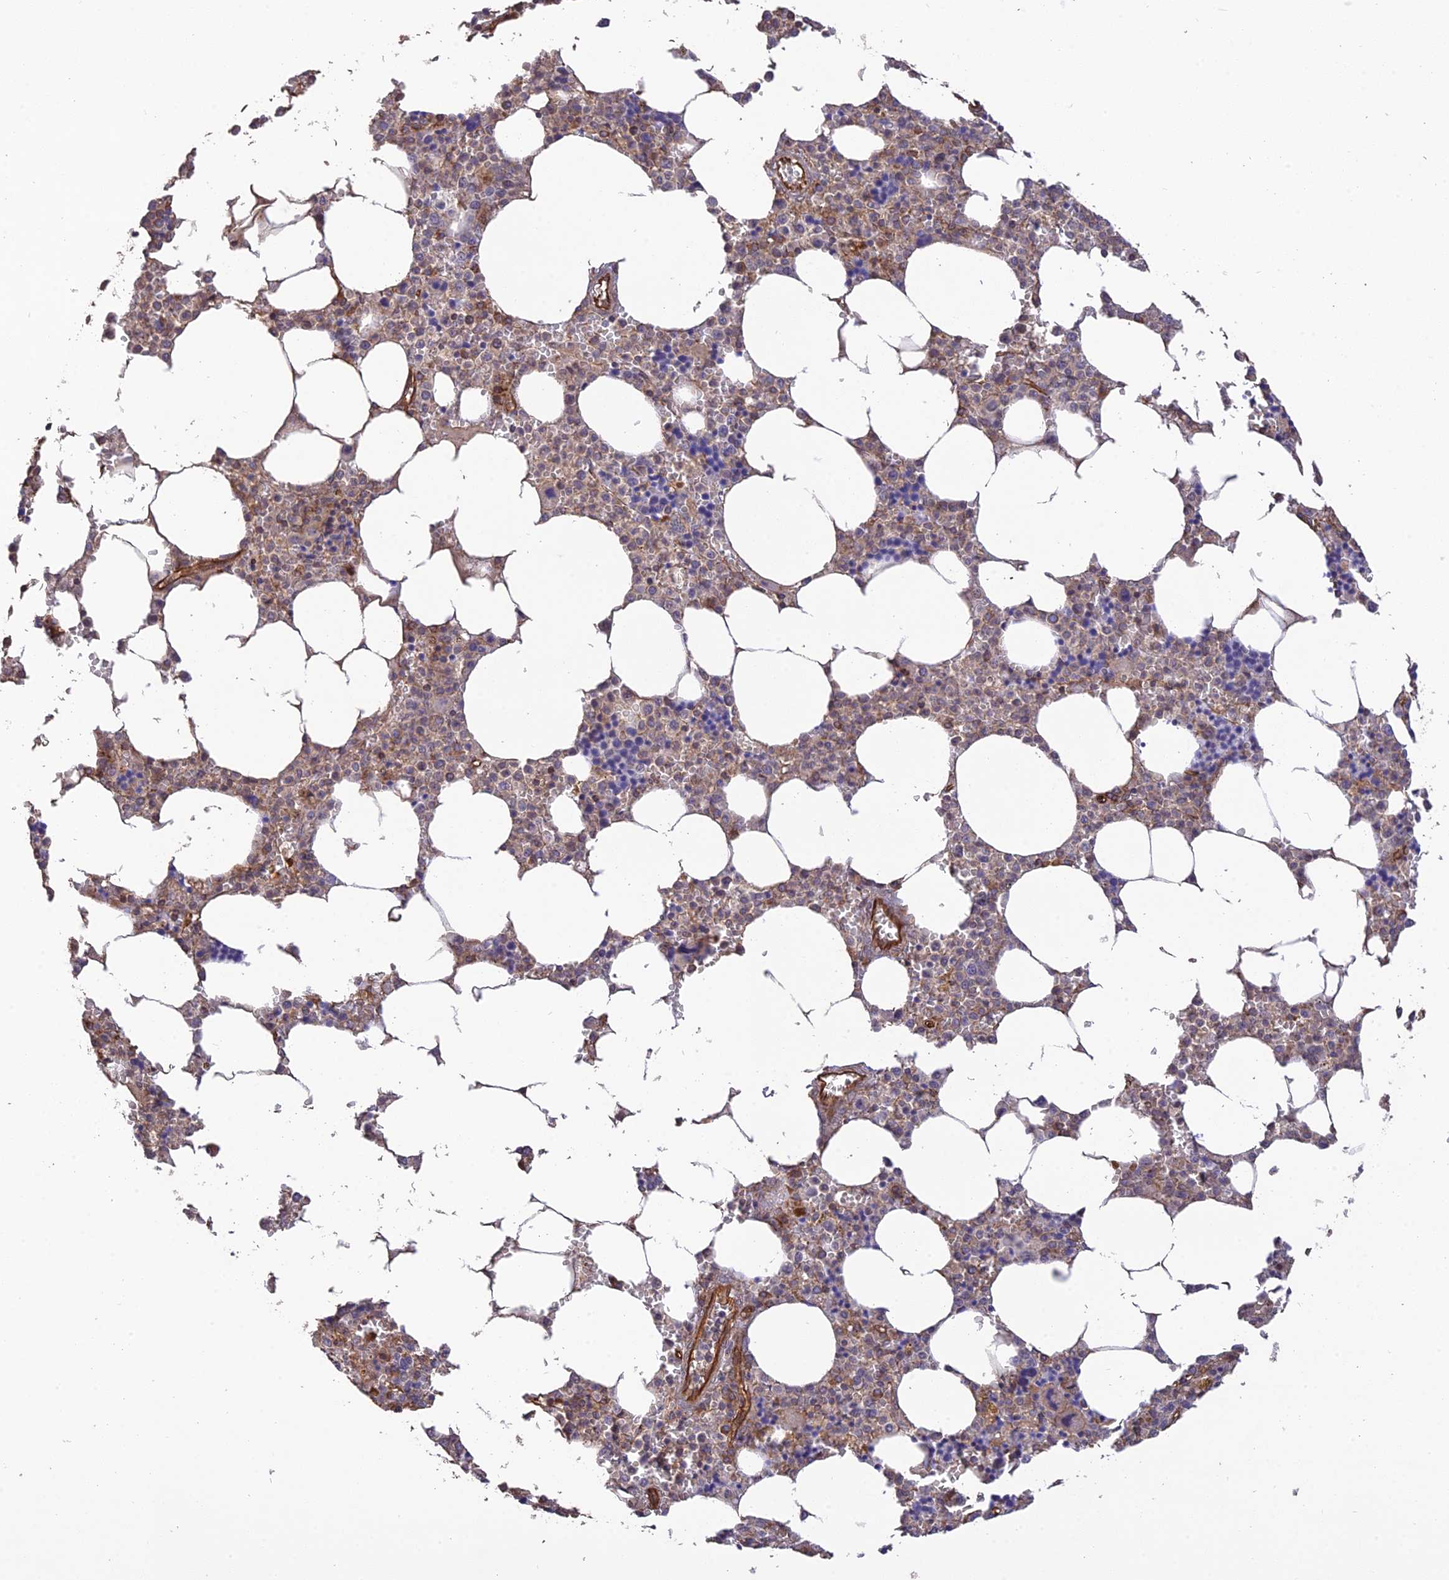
{"staining": {"intensity": "weak", "quantity": "25%-75%", "location": "cytoplasmic/membranous"}, "tissue": "bone marrow", "cell_type": "Hematopoietic cells", "image_type": "normal", "snomed": [{"axis": "morphology", "description": "Normal tissue, NOS"}, {"axis": "topography", "description": "Bone marrow"}], "caption": "Hematopoietic cells display weak cytoplasmic/membranous positivity in approximately 25%-75% of cells in normal bone marrow.", "gene": "HOMER2", "patient": {"sex": "male", "age": 70}}